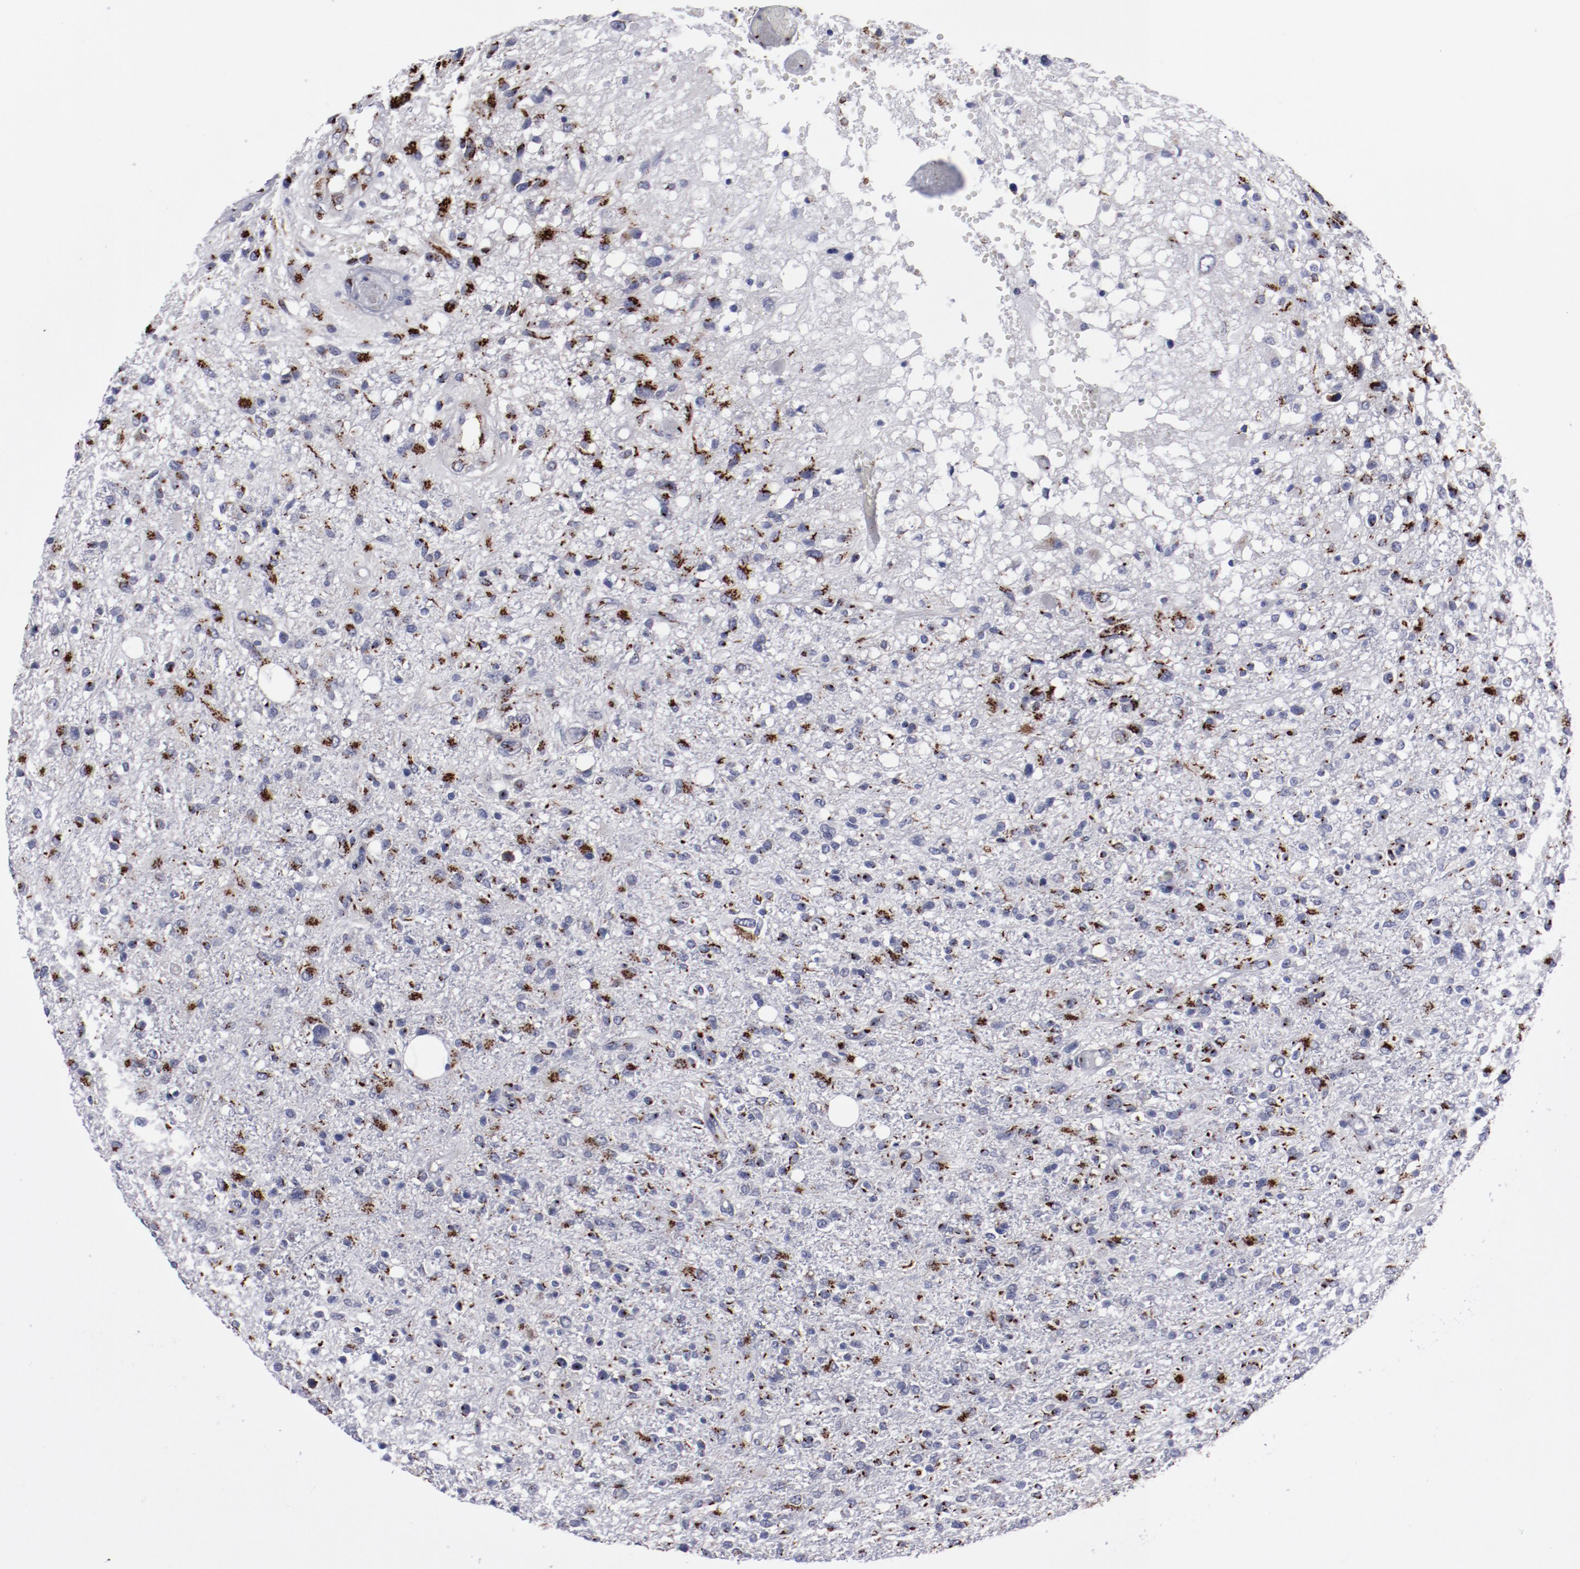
{"staining": {"intensity": "strong", "quantity": "25%-75%", "location": "cytoplasmic/membranous"}, "tissue": "glioma", "cell_type": "Tumor cells", "image_type": "cancer", "snomed": [{"axis": "morphology", "description": "Glioma, malignant, High grade"}, {"axis": "topography", "description": "Cerebral cortex"}], "caption": "Protein expression analysis of human glioma reveals strong cytoplasmic/membranous staining in approximately 25%-75% of tumor cells.", "gene": "GOLIM4", "patient": {"sex": "male", "age": 76}}